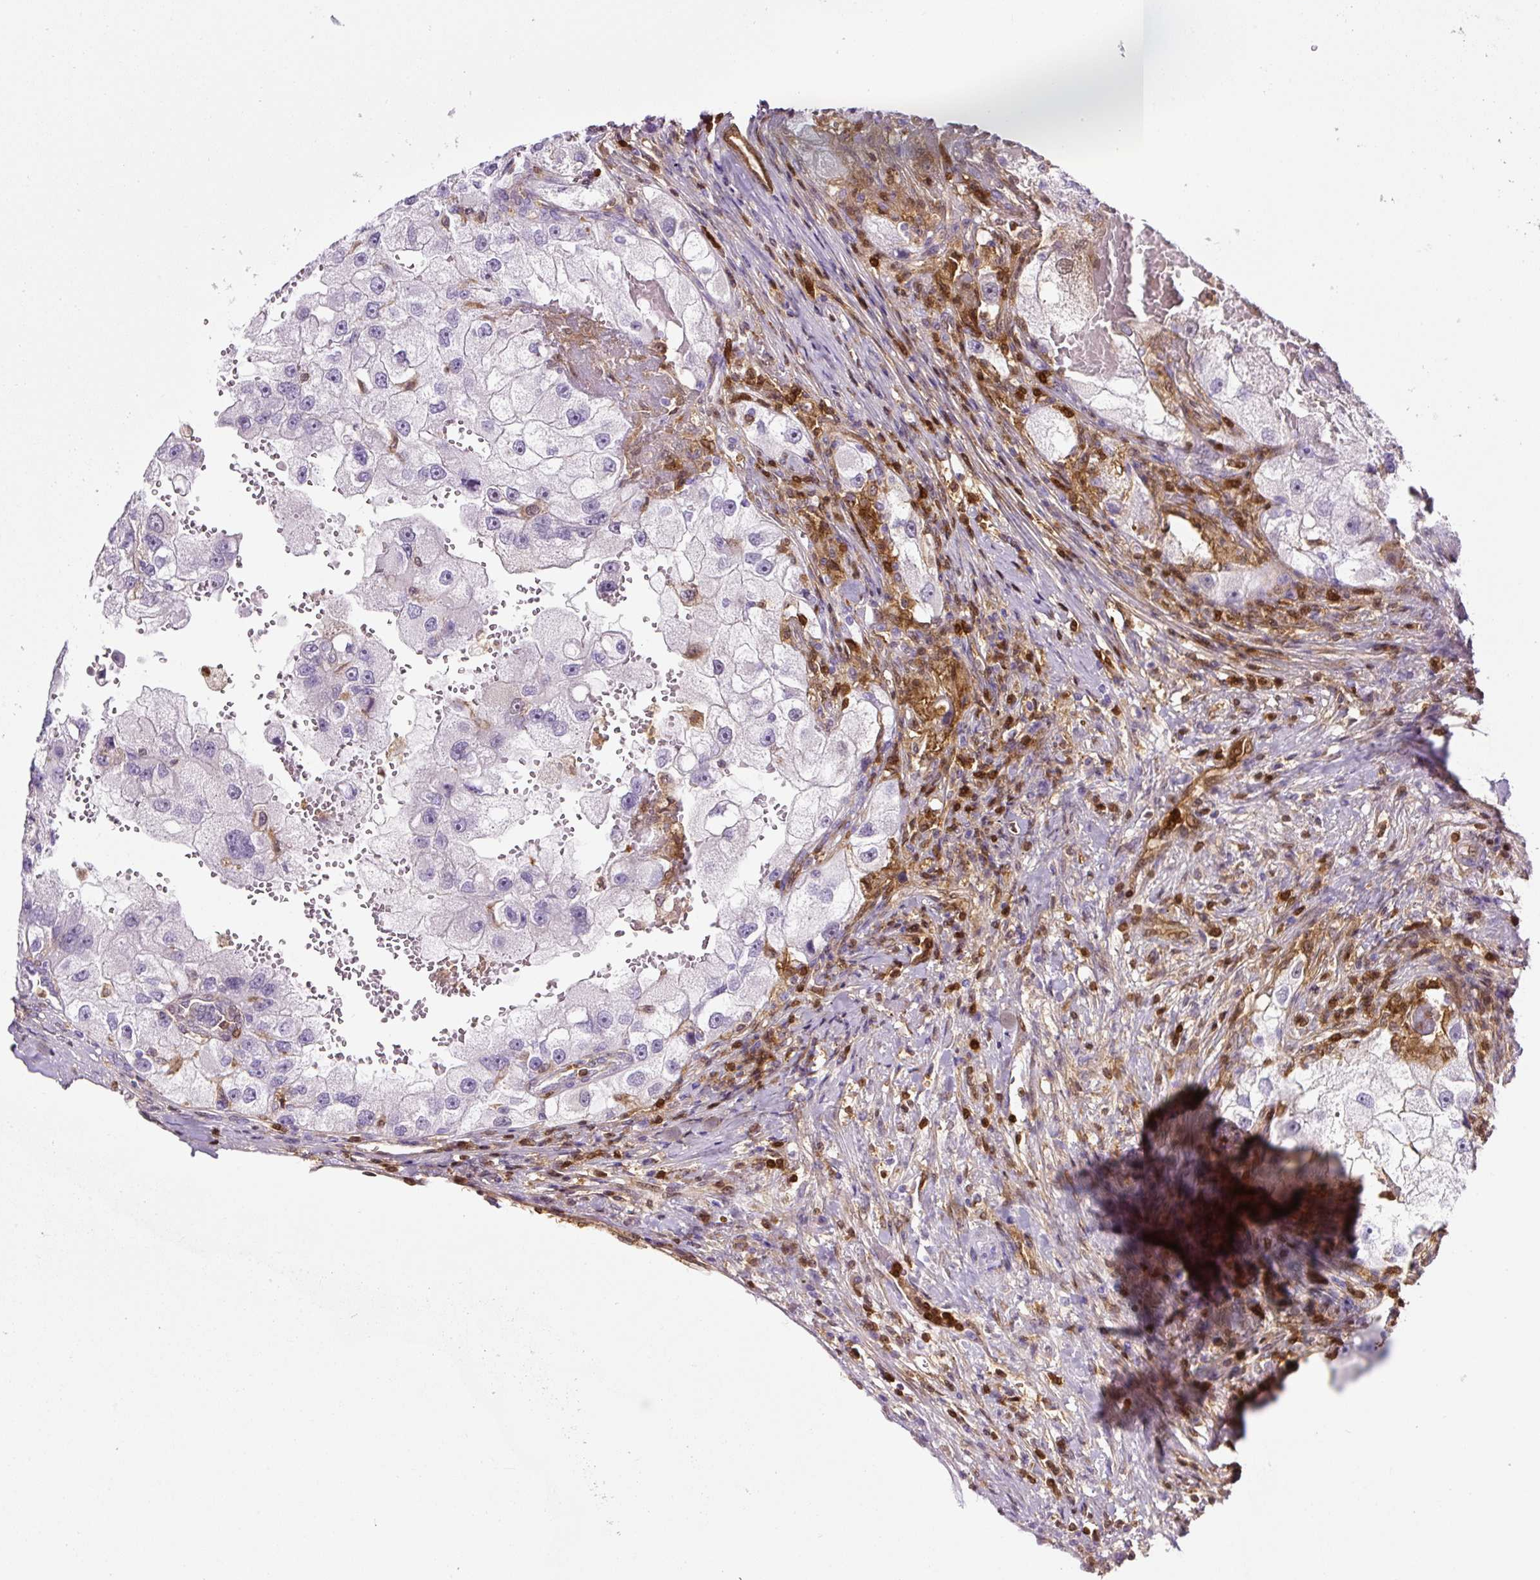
{"staining": {"intensity": "negative", "quantity": "none", "location": "none"}, "tissue": "renal cancer", "cell_type": "Tumor cells", "image_type": "cancer", "snomed": [{"axis": "morphology", "description": "Adenocarcinoma, NOS"}, {"axis": "topography", "description": "Kidney"}], "caption": "IHC photomicrograph of neoplastic tissue: human adenocarcinoma (renal) stained with DAB (3,3'-diaminobenzidine) exhibits no significant protein expression in tumor cells. The staining is performed using DAB (3,3'-diaminobenzidine) brown chromogen with nuclei counter-stained in using hematoxylin.", "gene": "ANXA1", "patient": {"sex": "male", "age": 63}}